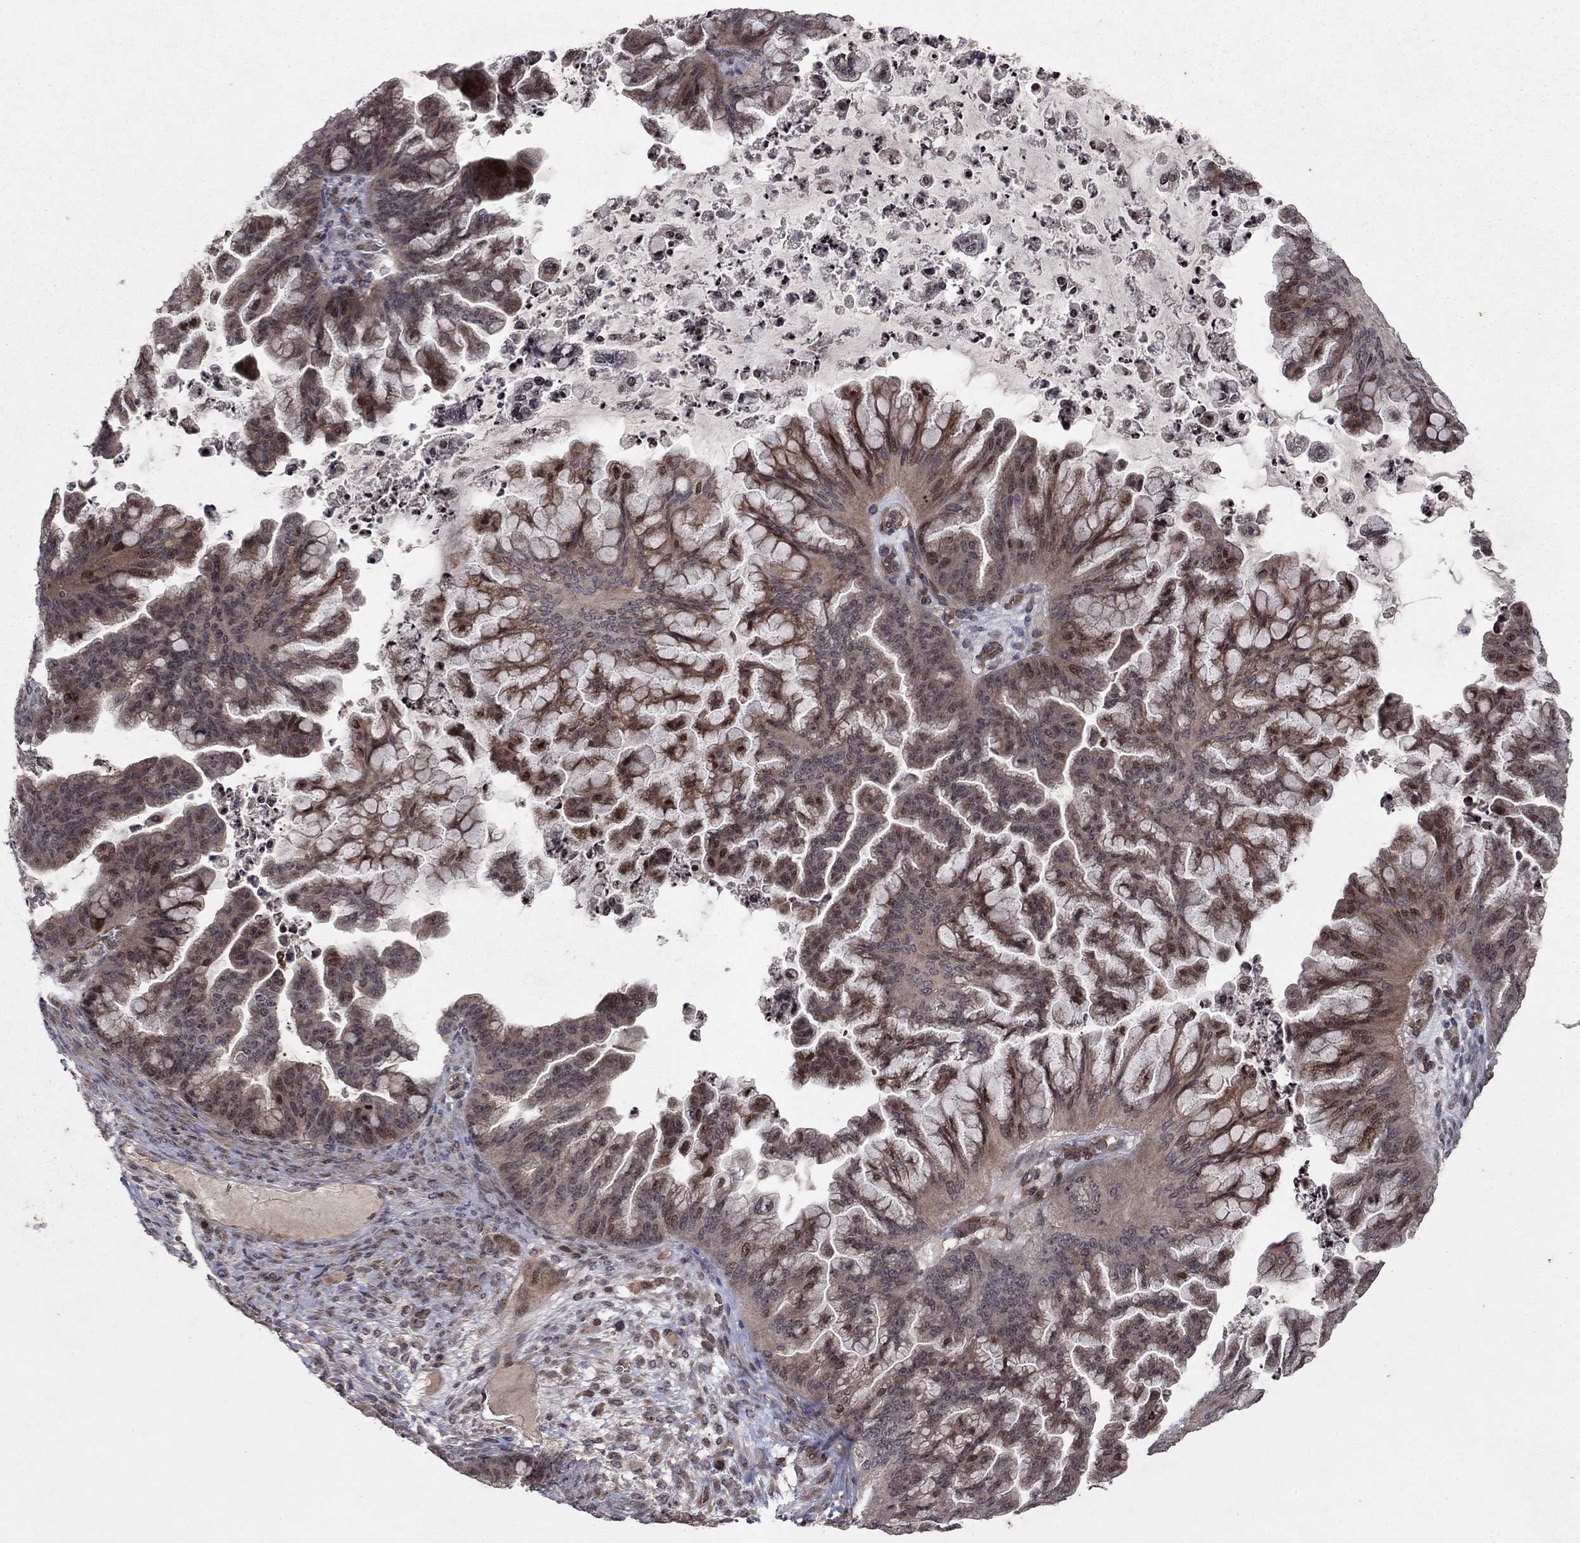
{"staining": {"intensity": "moderate", "quantity": "25%-75%", "location": "cytoplasmic/membranous,nuclear"}, "tissue": "ovarian cancer", "cell_type": "Tumor cells", "image_type": "cancer", "snomed": [{"axis": "morphology", "description": "Cystadenocarcinoma, mucinous, NOS"}, {"axis": "topography", "description": "Ovary"}], "caption": "The immunohistochemical stain shows moderate cytoplasmic/membranous and nuclear staining in tumor cells of ovarian cancer (mucinous cystadenocarcinoma) tissue. The protein of interest is stained brown, and the nuclei are stained in blue (DAB (3,3'-diaminobenzidine) IHC with brightfield microscopy, high magnification).", "gene": "SORBS1", "patient": {"sex": "female", "age": 67}}